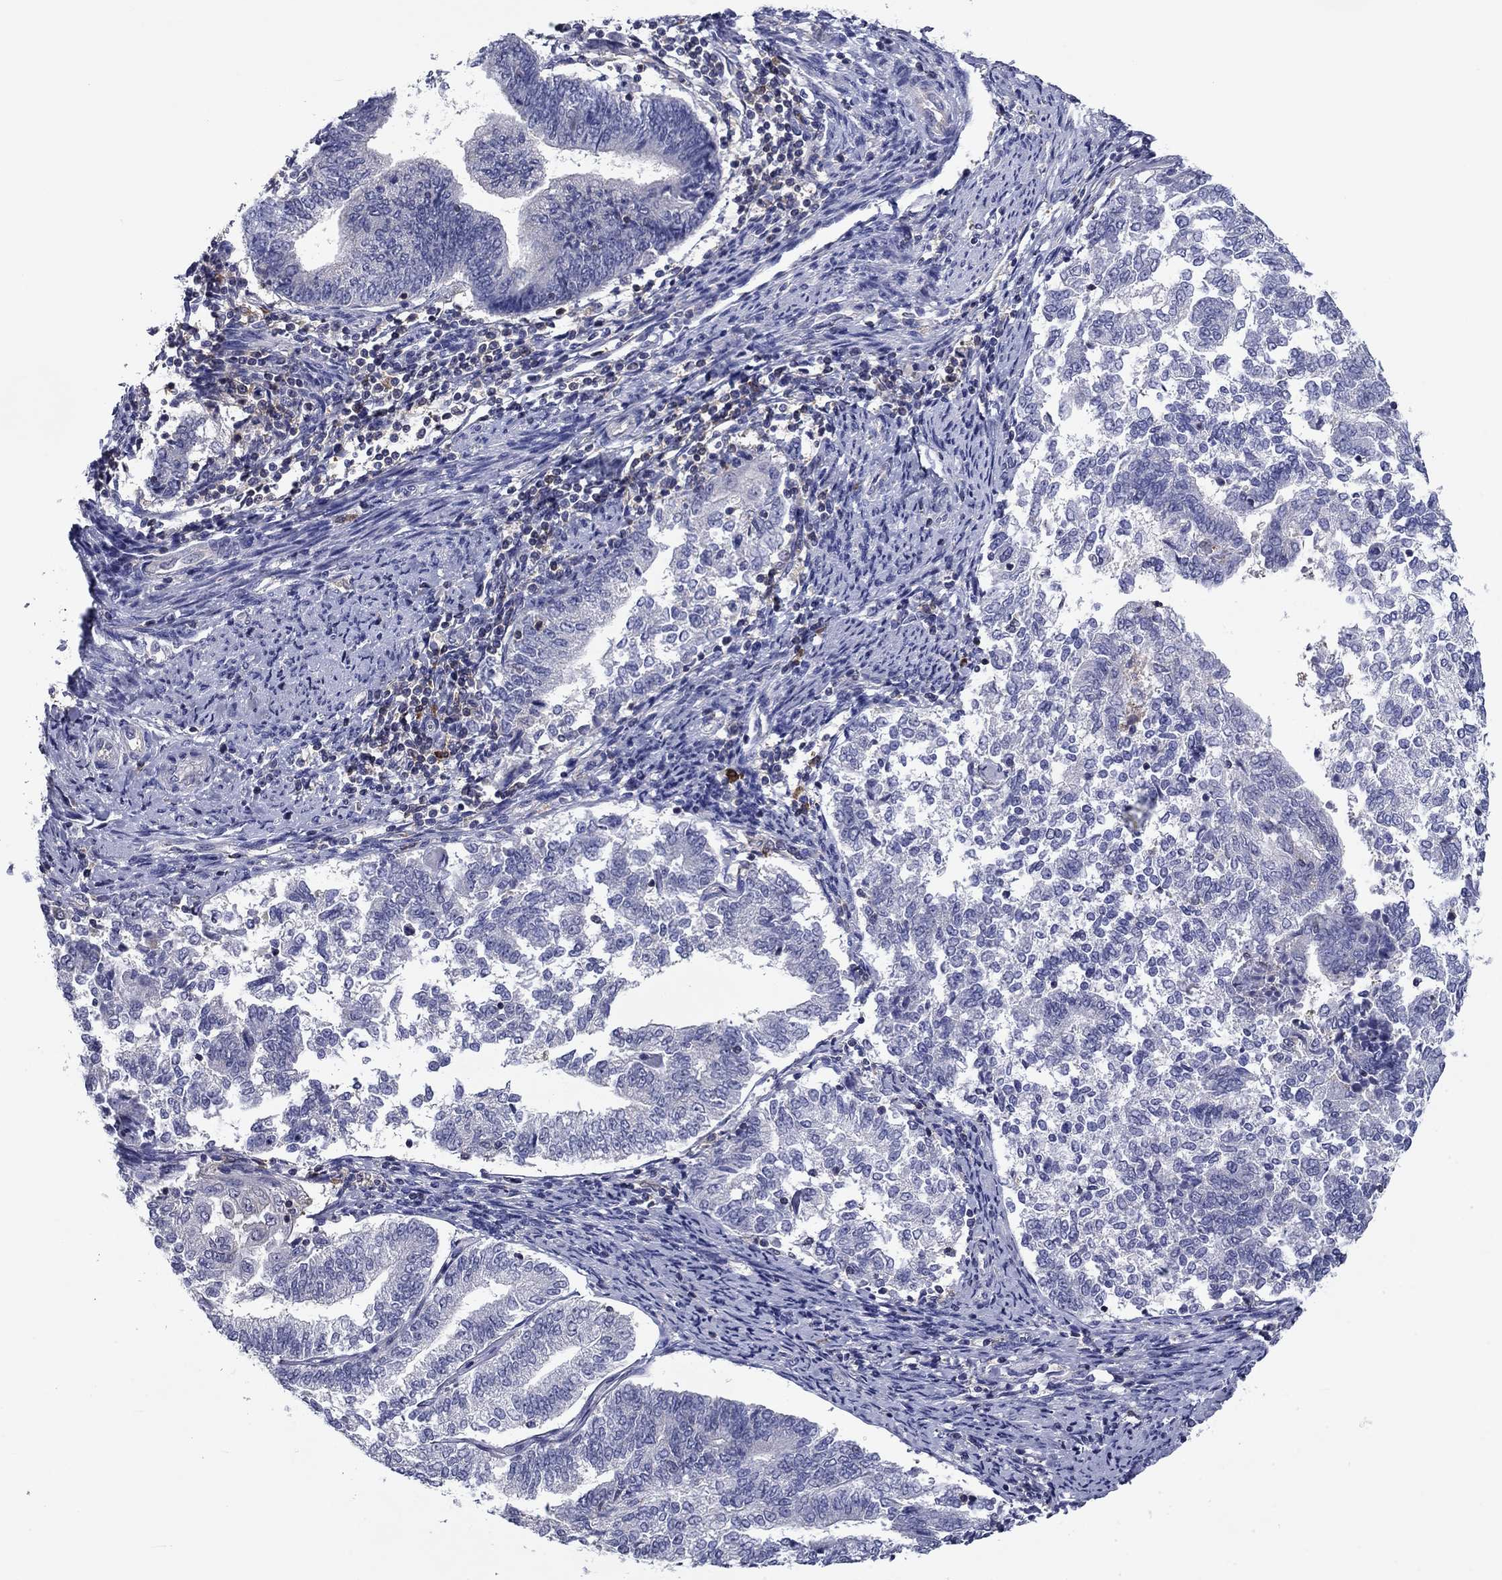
{"staining": {"intensity": "negative", "quantity": "none", "location": "none"}, "tissue": "endometrial cancer", "cell_type": "Tumor cells", "image_type": "cancer", "snomed": [{"axis": "morphology", "description": "Adenocarcinoma, NOS"}, {"axis": "topography", "description": "Endometrium"}], "caption": "Endometrial cancer was stained to show a protein in brown. There is no significant staining in tumor cells.", "gene": "POU2F2", "patient": {"sex": "female", "age": 65}}